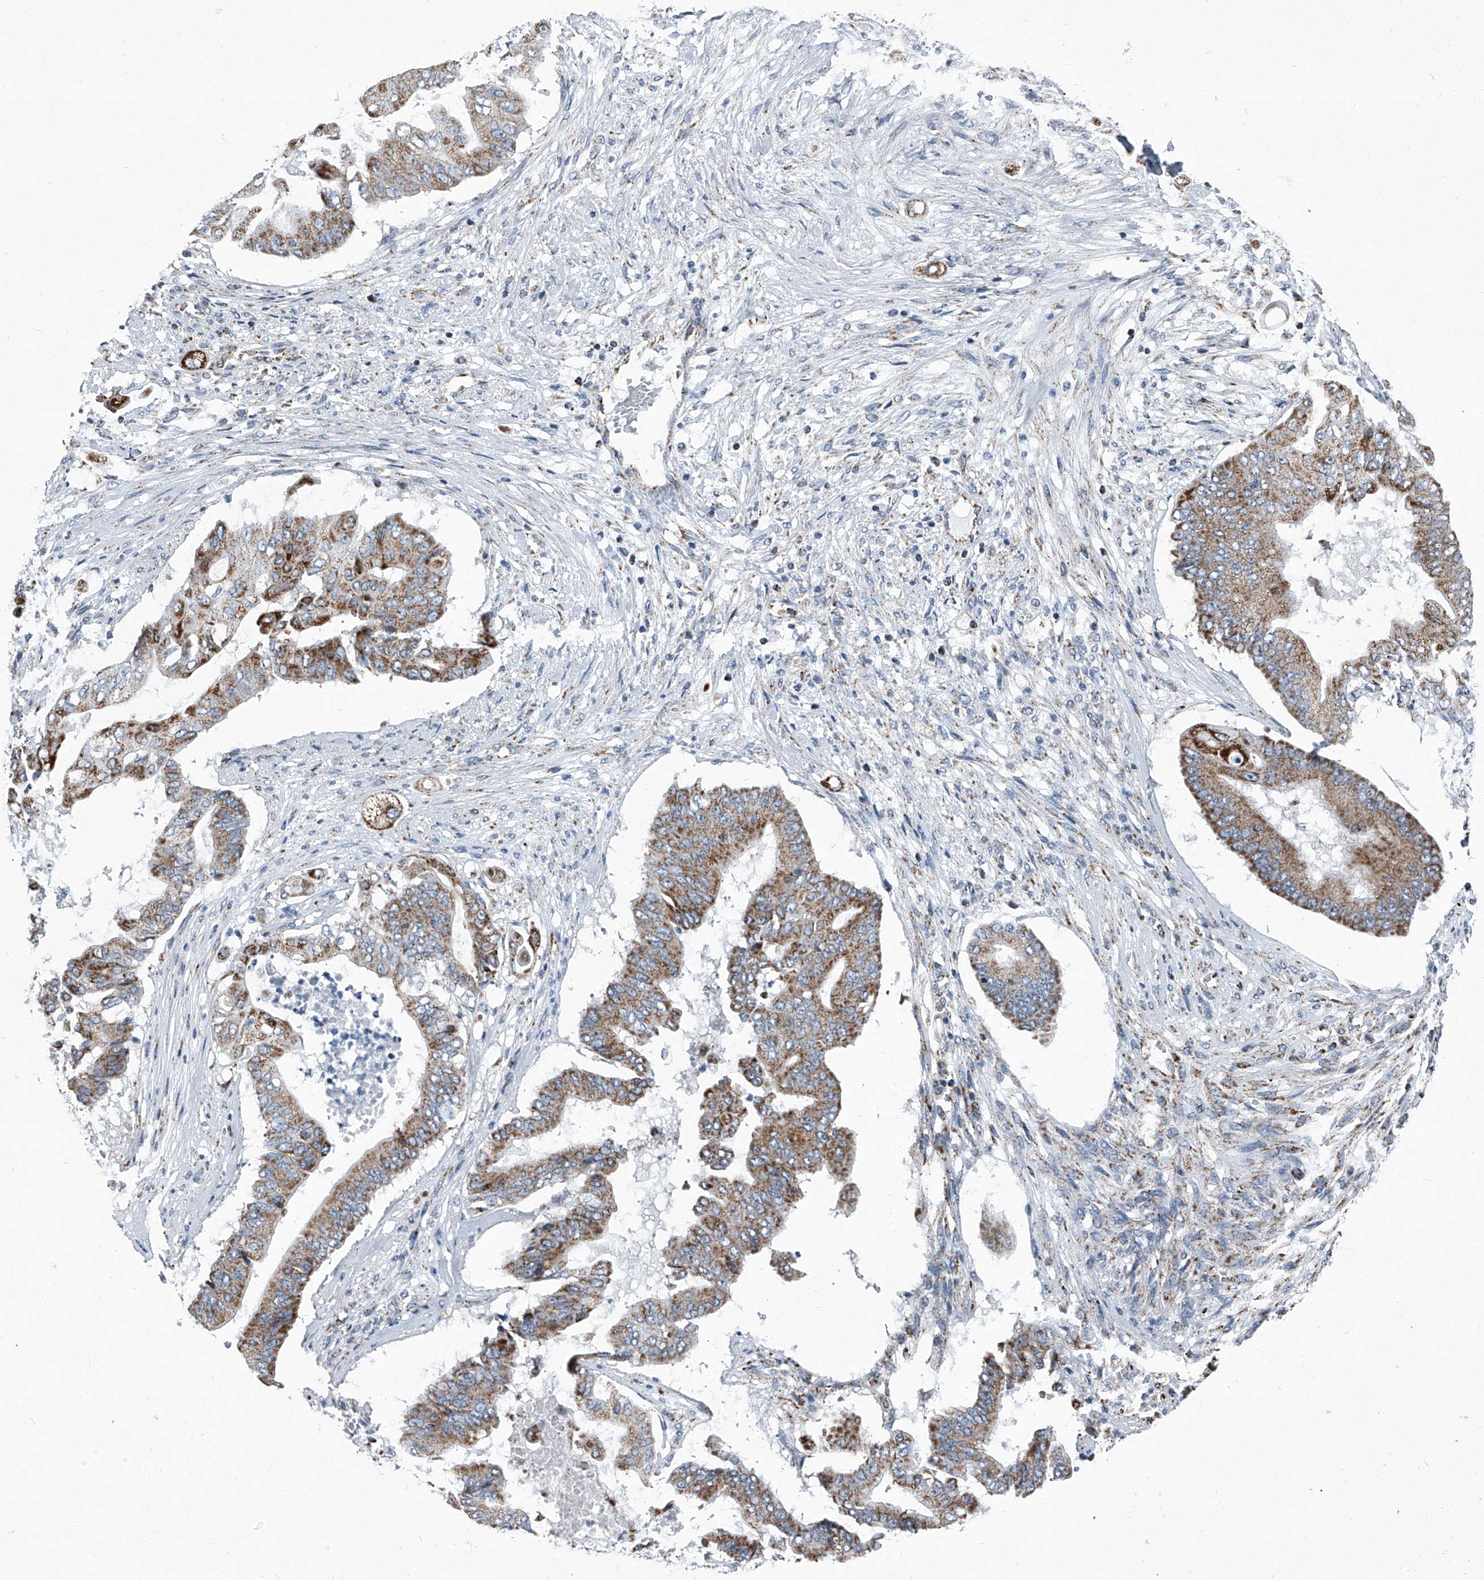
{"staining": {"intensity": "moderate", "quantity": ">75%", "location": "cytoplasmic/membranous"}, "tissue": "pancreatic cancer", "cell_type": "Tumor cells", "image_type": "cancer", "snomed": [{"axis": "morphology", "description": "Adenocarcinoma, NOS"}, {"axis": "topography", "description": "Pancreas"}], "caption": "Pancreatic cancer tissue demonstrates moderate cytoplasmic/membranous positivity in about >75% of tumor cells", "gene": "CHRNA7", "patient": {"sex": "female", "age": 77}}